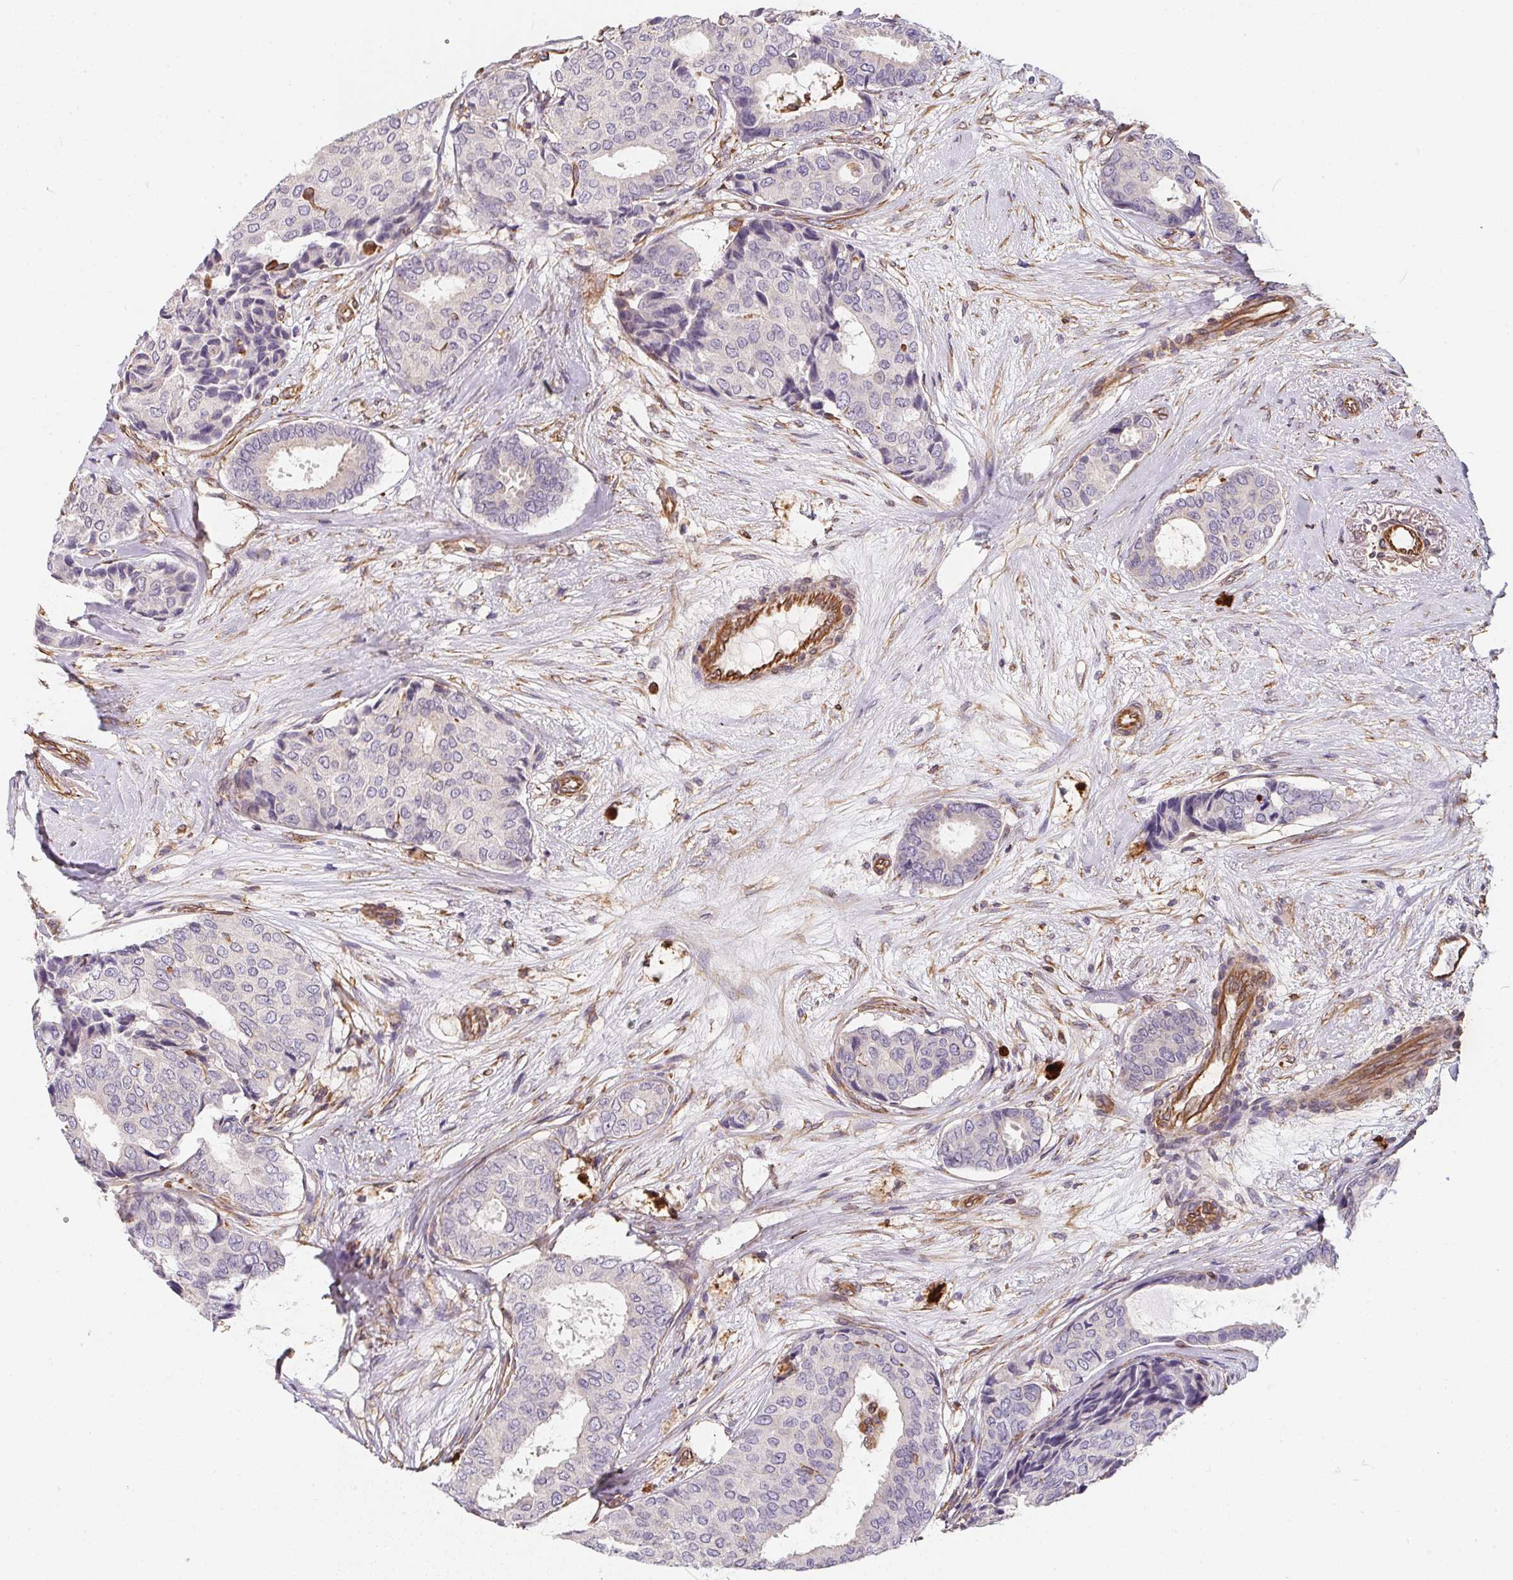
{"staining": {"intensity": "negative", "quantity": "none", "location": "none"}, "tissue": "breast cancer", "cell_type": "Tumor cells", "image_type": "cancer", "snomed": [{"axis": "morphology", "description": "Duct carcinoma"}, {"axis": "topography", "description": "Breast"}], "caption": "Breast cancer (intraductal carcinoma) was stained to show a protein in brown. There is no significant expression in tumor cells.", "gene": "TBKBP1", "patient": {"sex": "female", "age": 75}}